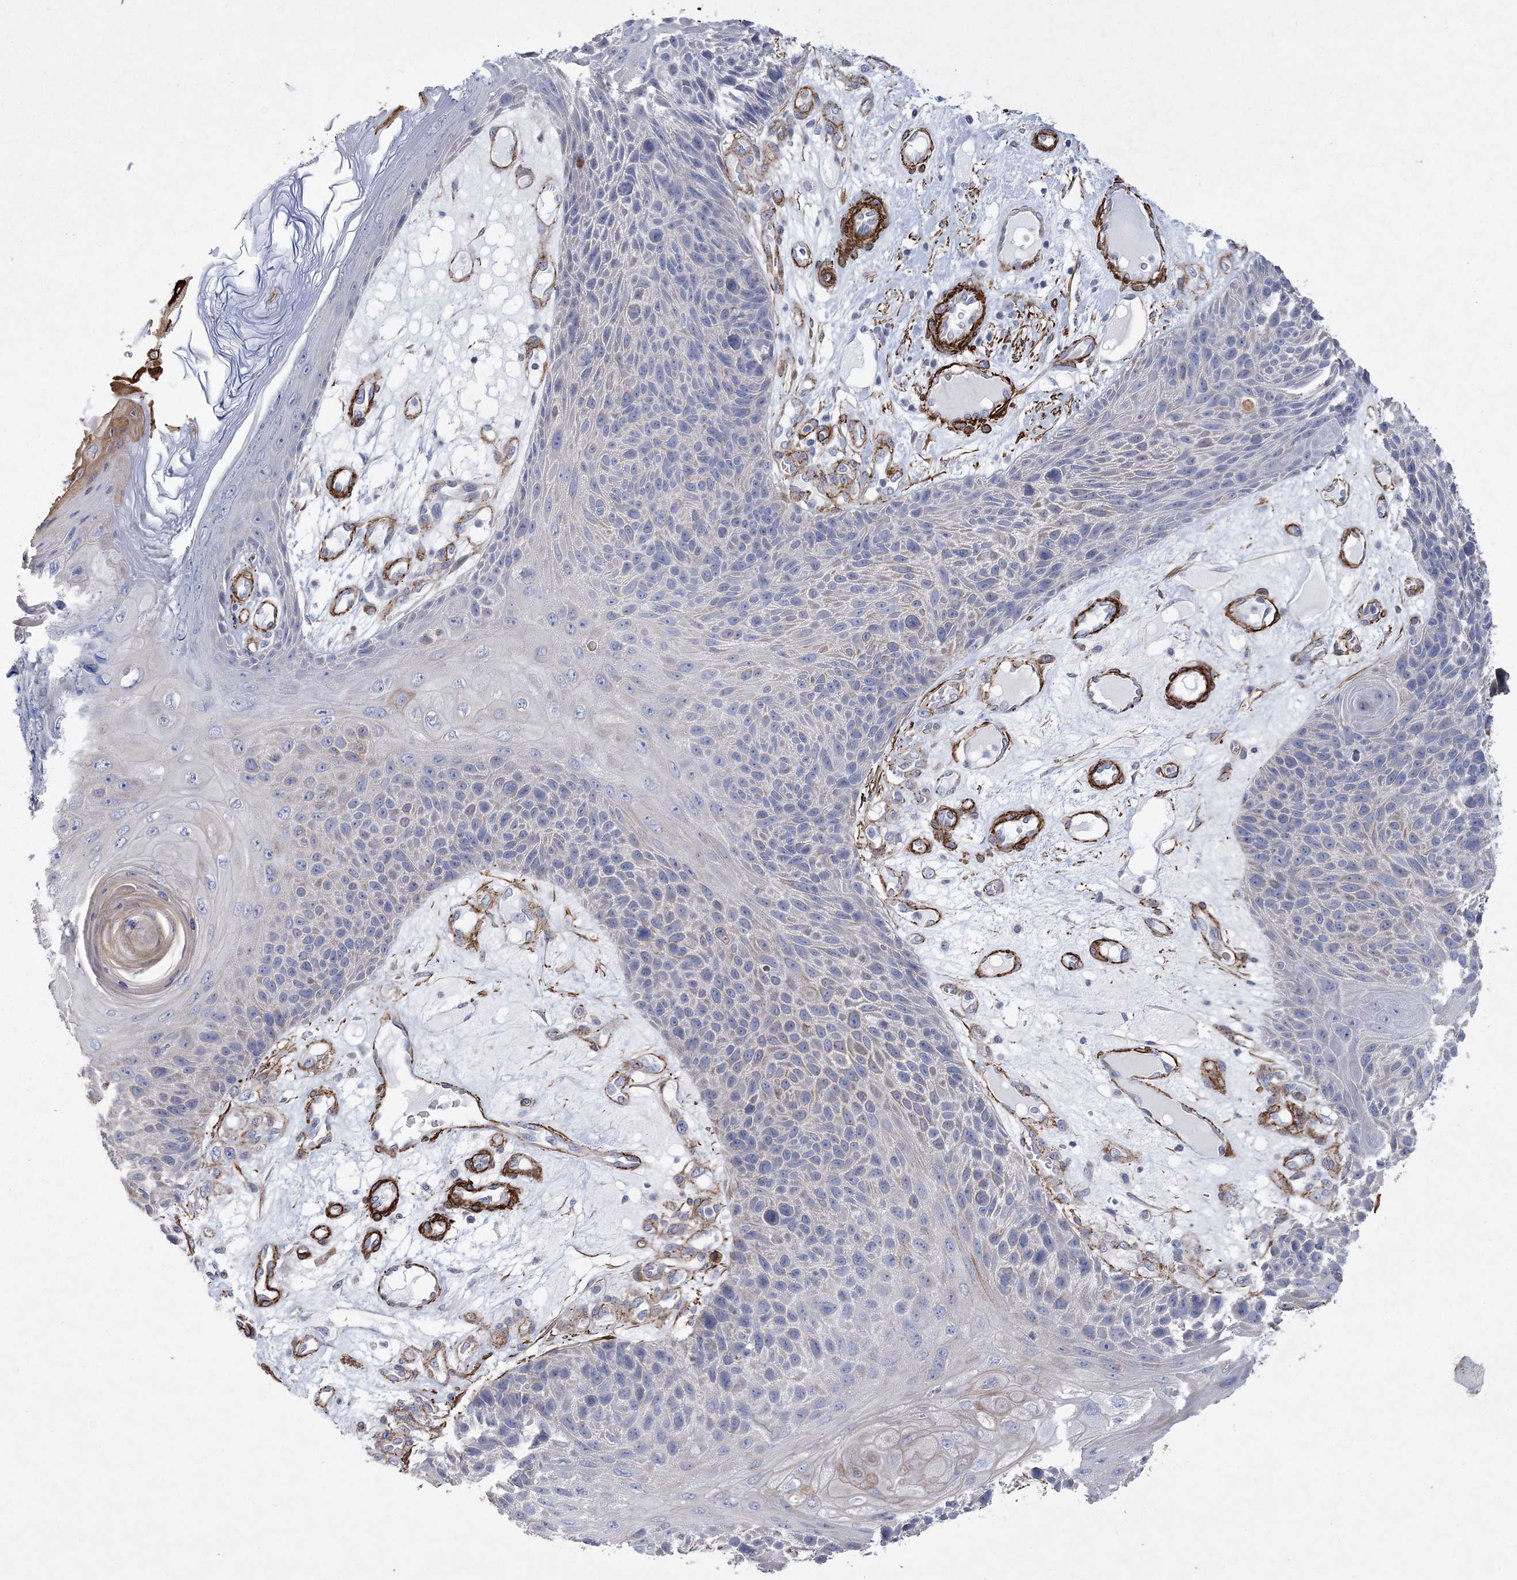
{"staining": {"intensity": "negative", "quantity": "none", "location": "none"}, "tissue": "skin cancer", "cell_type": "Tumor cells", "image_type": "cancer", "snomed": [{"axis": "morphology", "description": "Squamous cell carcinoma, NOS"}, {"axis": "topography", "description": "Skin"}], "caption": "The immunohistochemistry (IHC) micrograph has no significant expression in tumor cells of skin cancer (squamous cell carcinoma) tissue.", "gene": "ARSJ", "patient": {"sex": "female", "age": 88}}